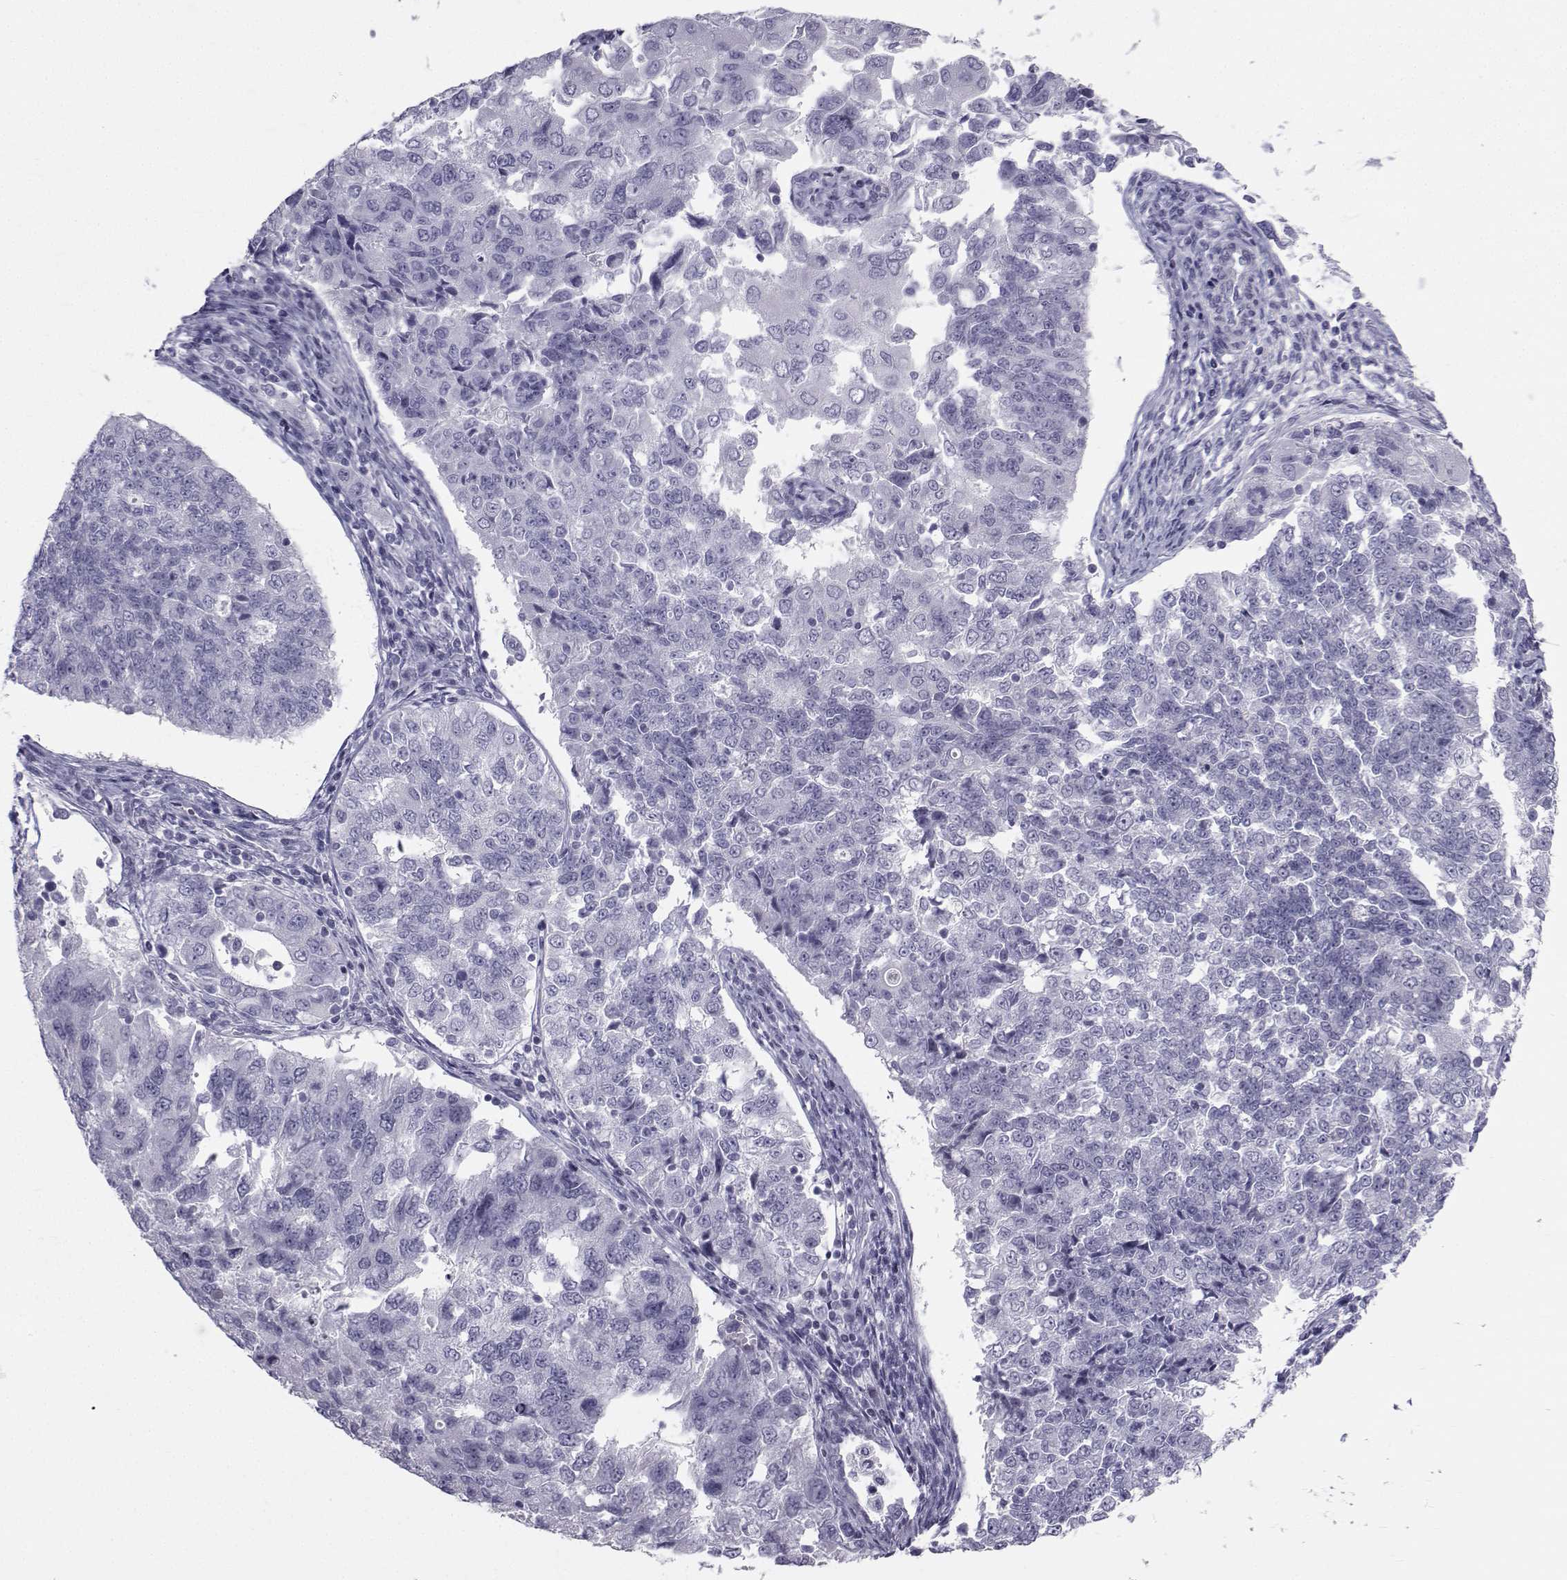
{"staining": {"intensity": "negative", "quantity": "none", "location": "none"}, "tissue": "endometrial cancer", "cell_type": "Tumor cells", "image_type": "cancer", "snomed": [{"axis": "morphology", "description": "Adenocarcinoma, NOS"}, {"axis": "topography", "description": "Endometrium"}], "caption": "Tumor cells show no significant protein staining in endometrial adenocarcinoma.", "gene": "SPANXD", "patient": {"sex": "female", "age": 43}}